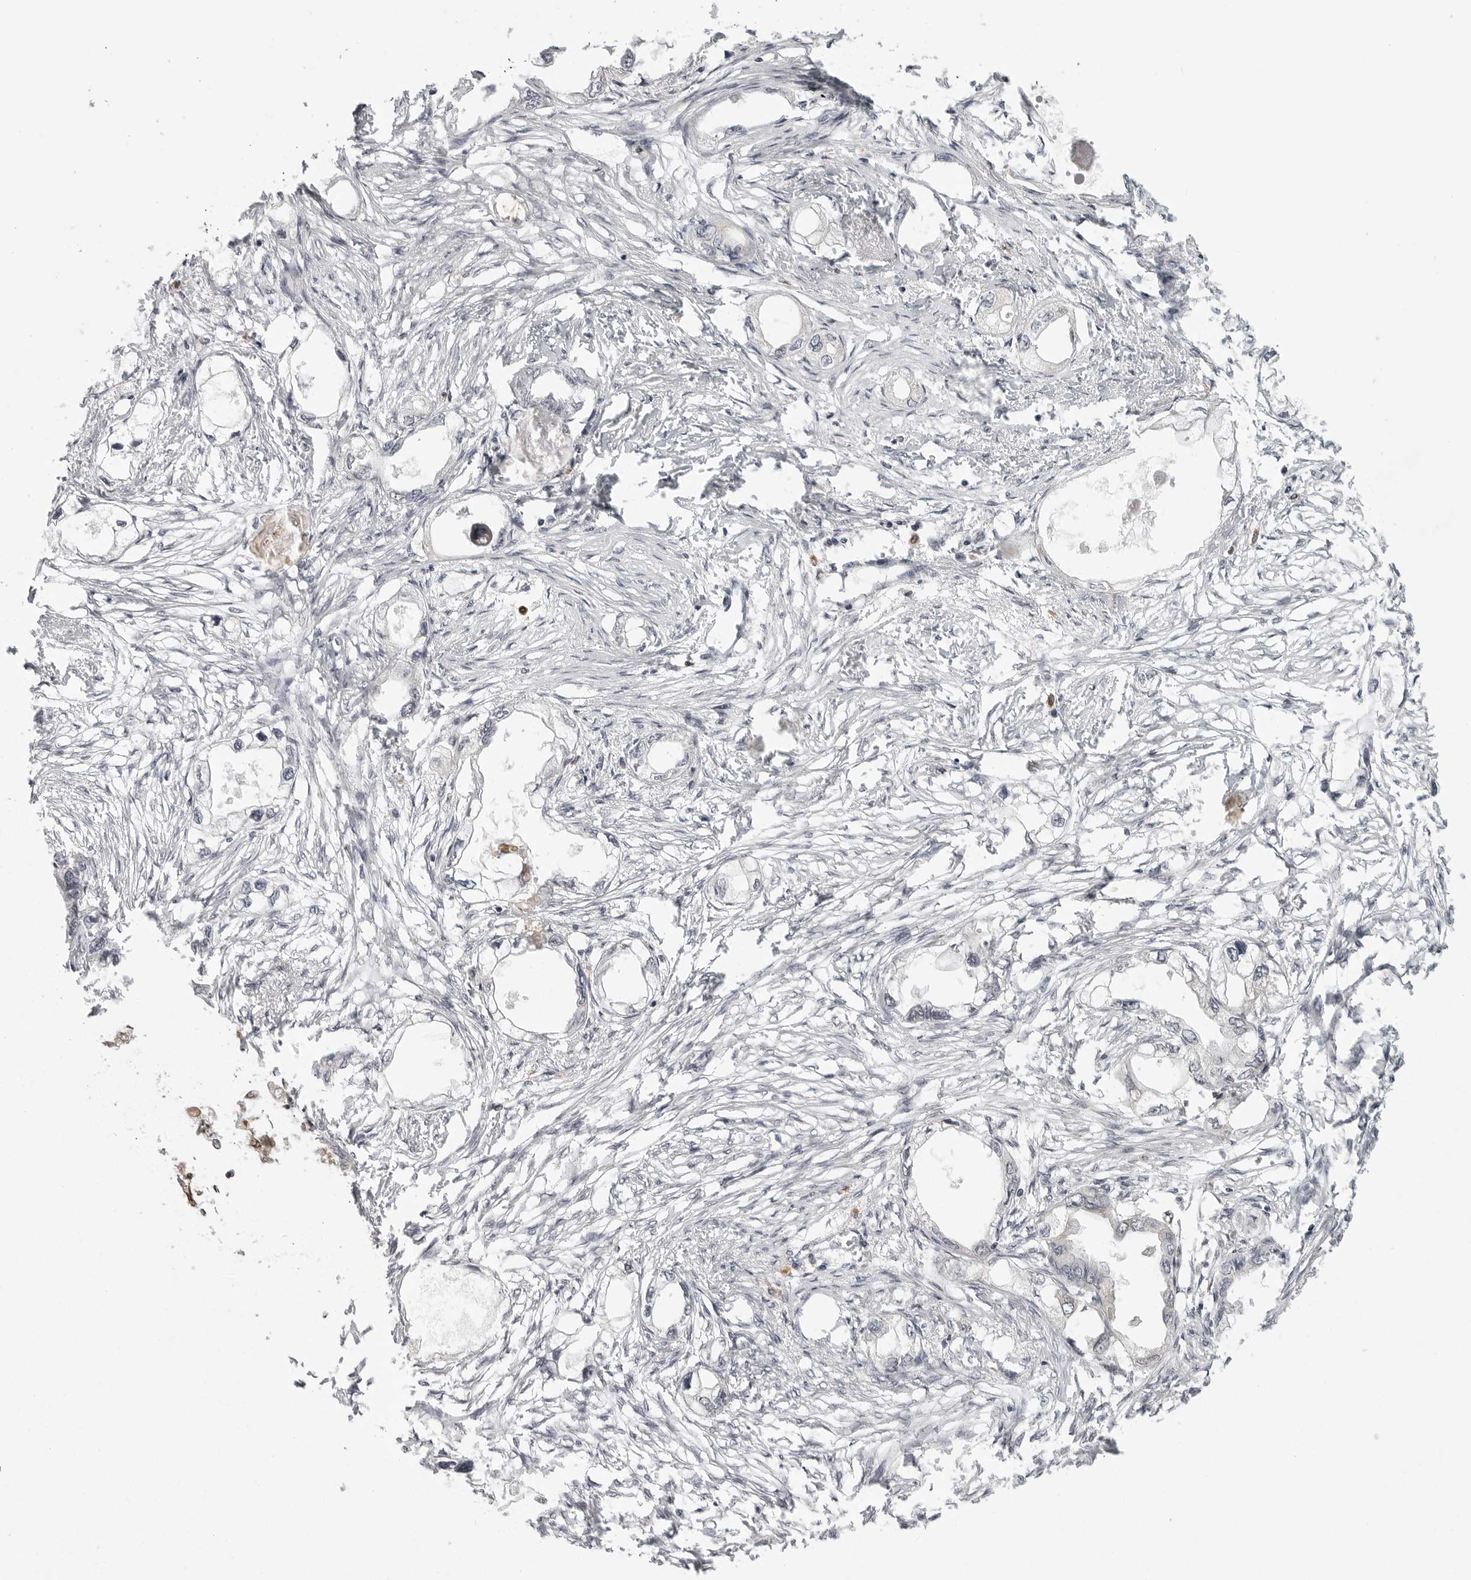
{"staining": {"intensity": "negative", "quantity": "none", "location": "none"}, "tissue": "endometrial cancer", "cell_type": "Tumor cells", "image_type": "cancer", "snomed": [{"axis": "morphology", "description": "Adenocarcinoma, NOS"}, {"axis": "morphology", "description": "Adenocarcinoma, metastatic, NOS"}, {"axis": "topography", "description": "Adipose tissue"}, {"axis": "topography", "description": "Endometrium"}], "caption": "DAB immunohistochemical staining of metastatic adenocarcinoma (endometrial) exhibits no significant positivity in tumor cells.", "gene": "PRDM10", "patient": {"sex": "female", "age": 67}}